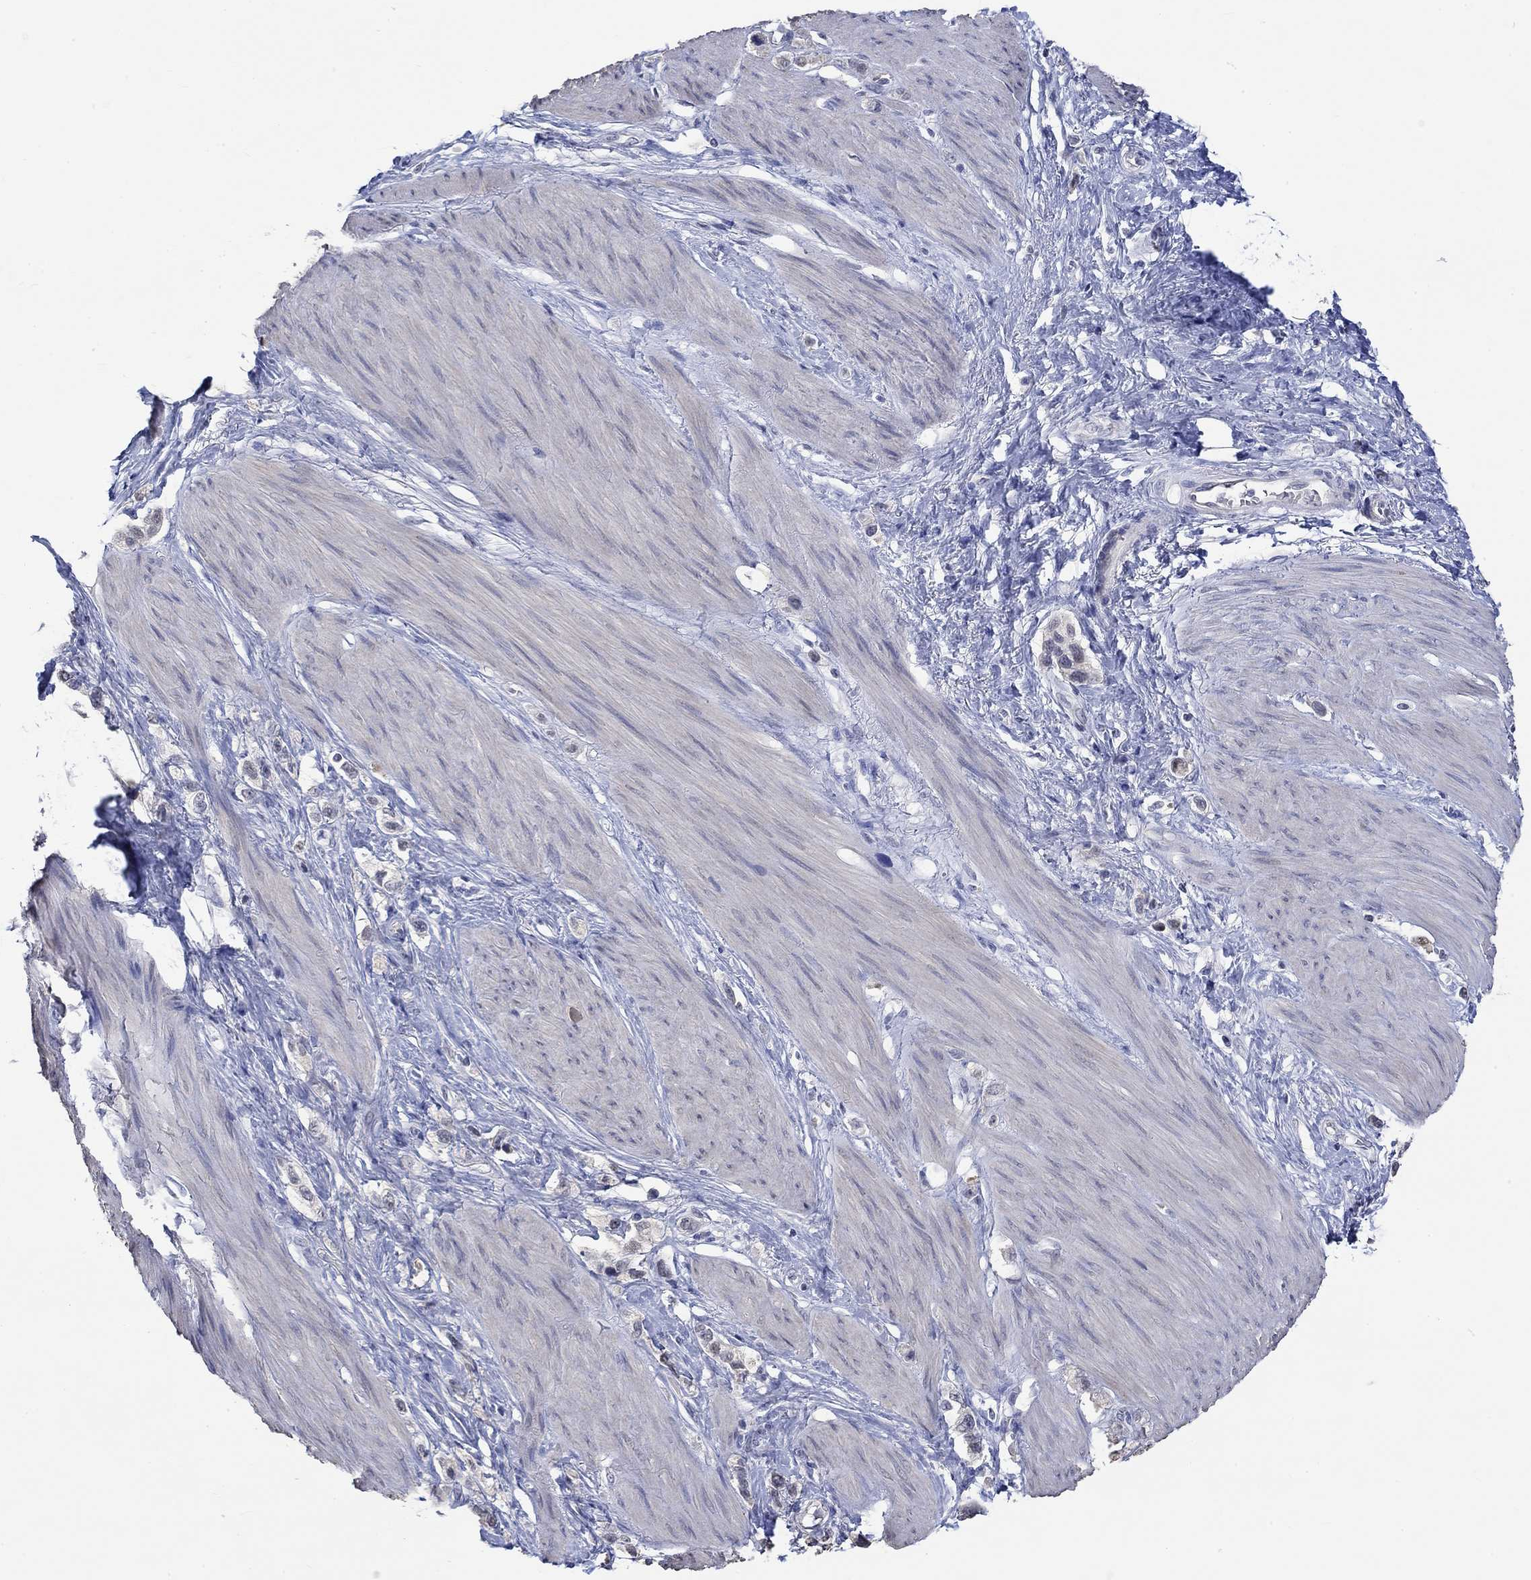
{"staining": {"intensity": "negative", "quantity": "none", "location": "none"}, "tissue": "stomach cancer", "cell_type": "Tumor cells", "image_type": "cancer", "snomed": [{"axis": "morphology", "description": "Normal tissue, NOS"}, {"axis": "morphology", "description": "Adenocarcinoma, NOS"}, {"axis": "morphology", "description": "Adenocarcinoma, High grade"}, {"axis": "topography", "description": "Stomach, upper"}, {"axis": "topography", "description": "Stomach"}], "caption": "Human stomach cancer (adenocarcinoma (high-grade)) stained for a protein using IHC demonstrates no staining in tumor cells.", "gene": "PNMA5", "patient": {"sex": "female", "age": 65}}